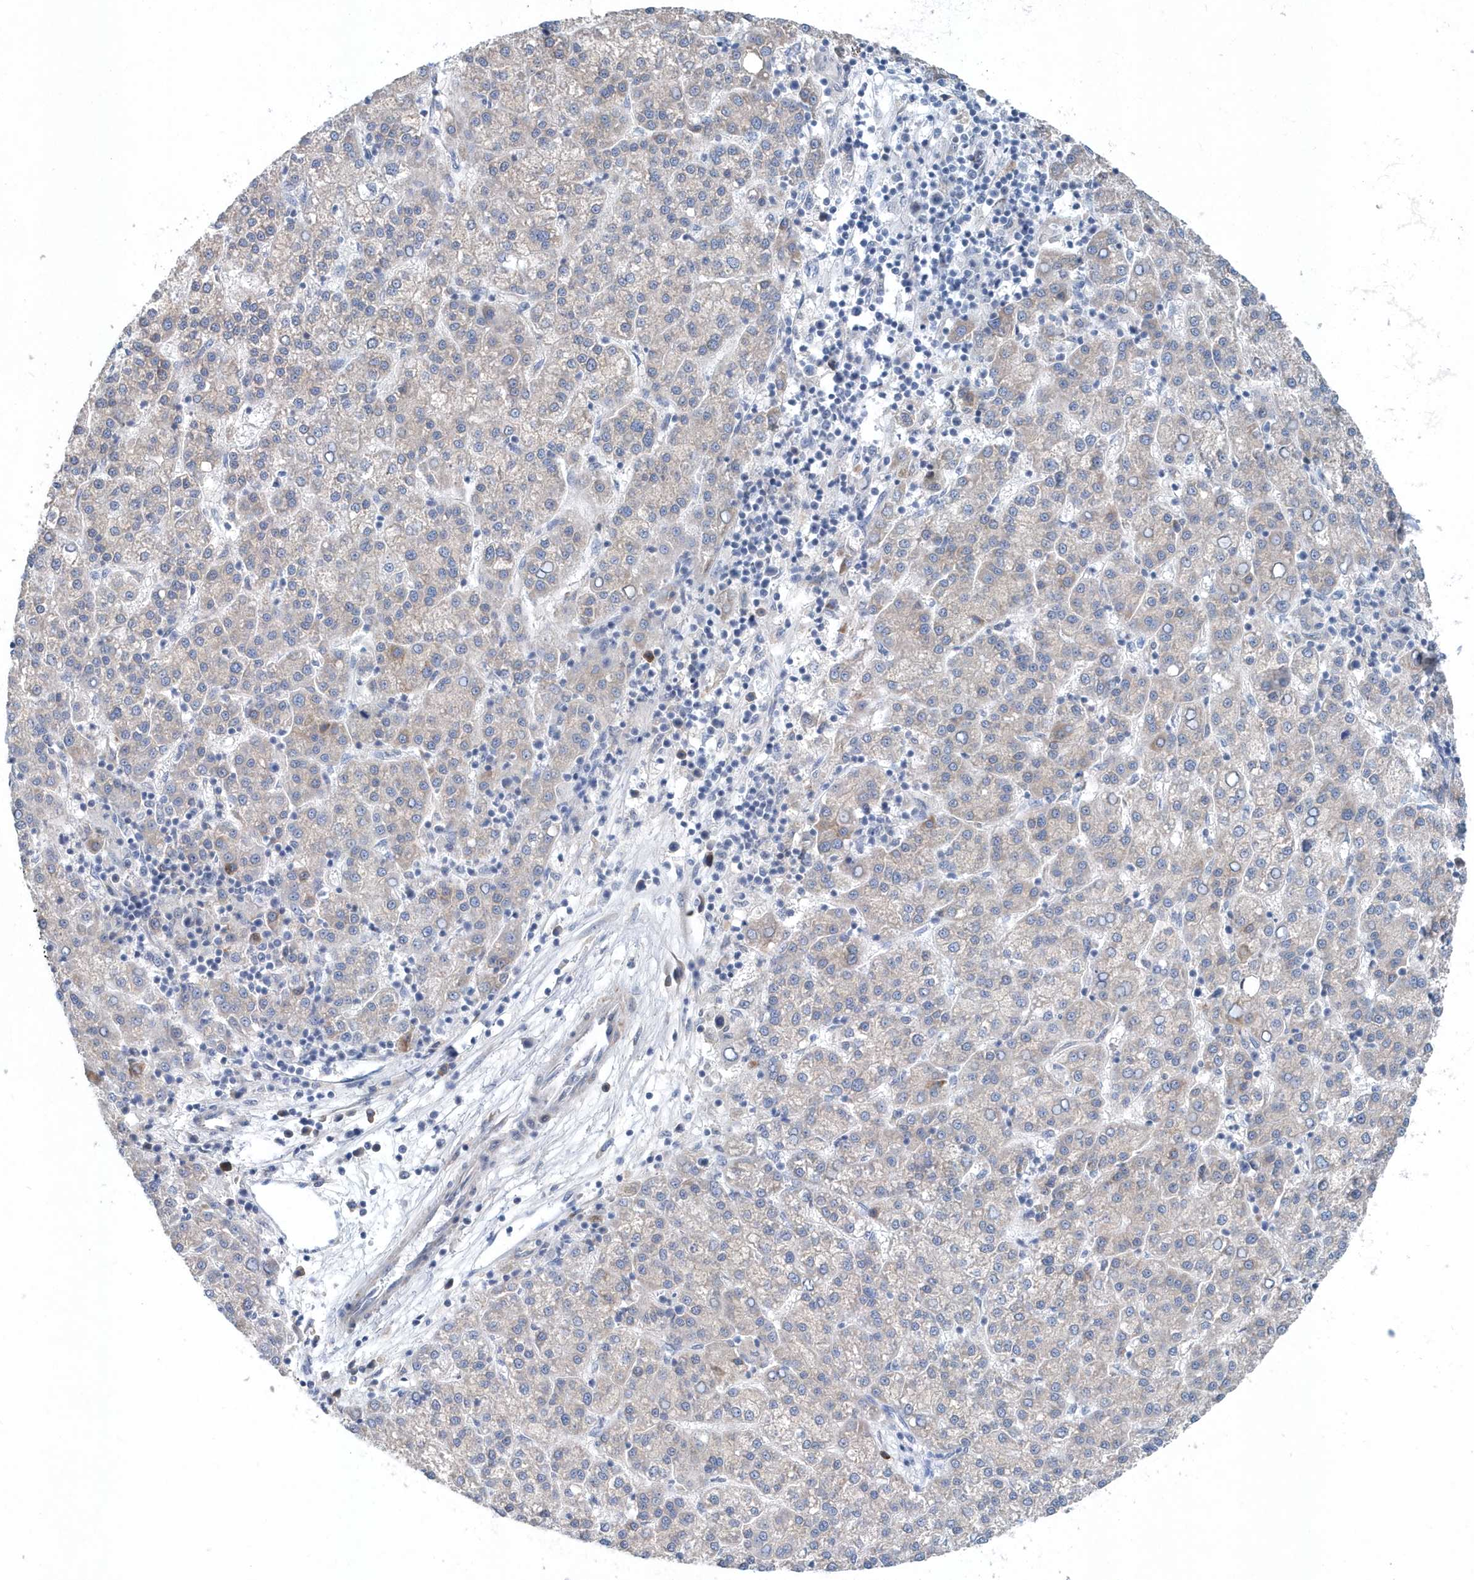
{"staining": {"intensity": "negative", "quantity": "none", "location": "none"}, "tissue": "liver cancer", "cell_type": "Tumor cells", "image_type": "cancer", "snomed": [{"axis": "morphology", "description": "Carcinoma, Hepatocellular, NOS"}, {"axis": "topography", "description": "Liver"}], "caption": "High power microscopy photomicrograph of an immunohistochemistry (IHC) micrograph of liver cancer (hepatocellular carcinoma), revealing no significant positivity in tumor cells.", "gene": "PFN2", "patient": {"sex": "female", "age": 58}}